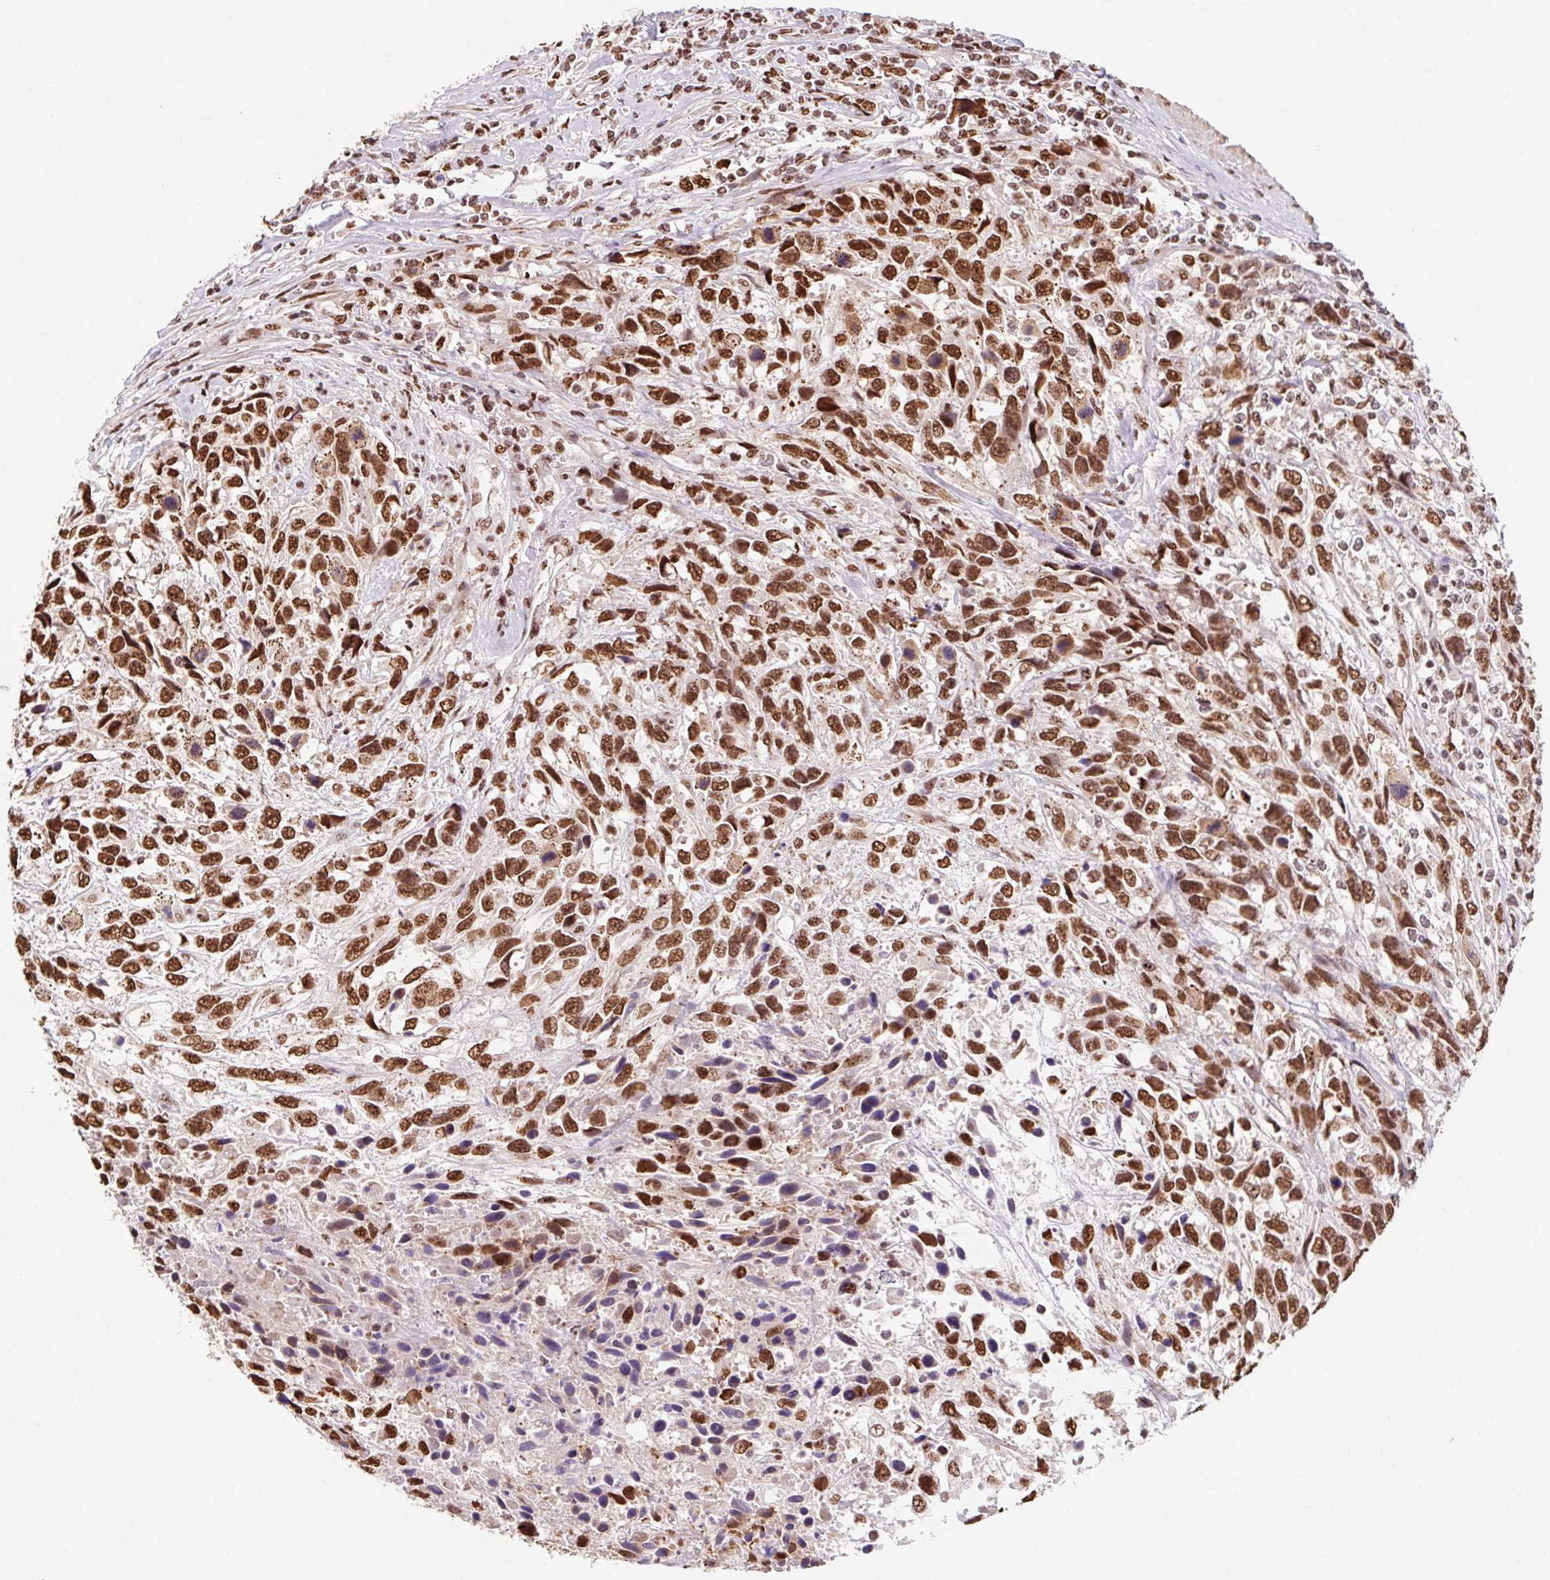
{"staining": {"intensity": "strong", "quantity": ">75%", "location": "nuclear"}, "tissue": "urothelial cancer", "cell_type": "Tumor cells", "image_type": "cancer", "snomed": [{"axis": "morphology", "description": "Urothelial carcinoma, High grade"}, {"axis": "topography", "description": "Urinary bladder"}], "caption": "Strong nuclear protein positivity is identified in approximately >75% of tumor cells in urothelial cancer.", "gene": "BICRA", "patient": {"sex": "female", "age": 70}}